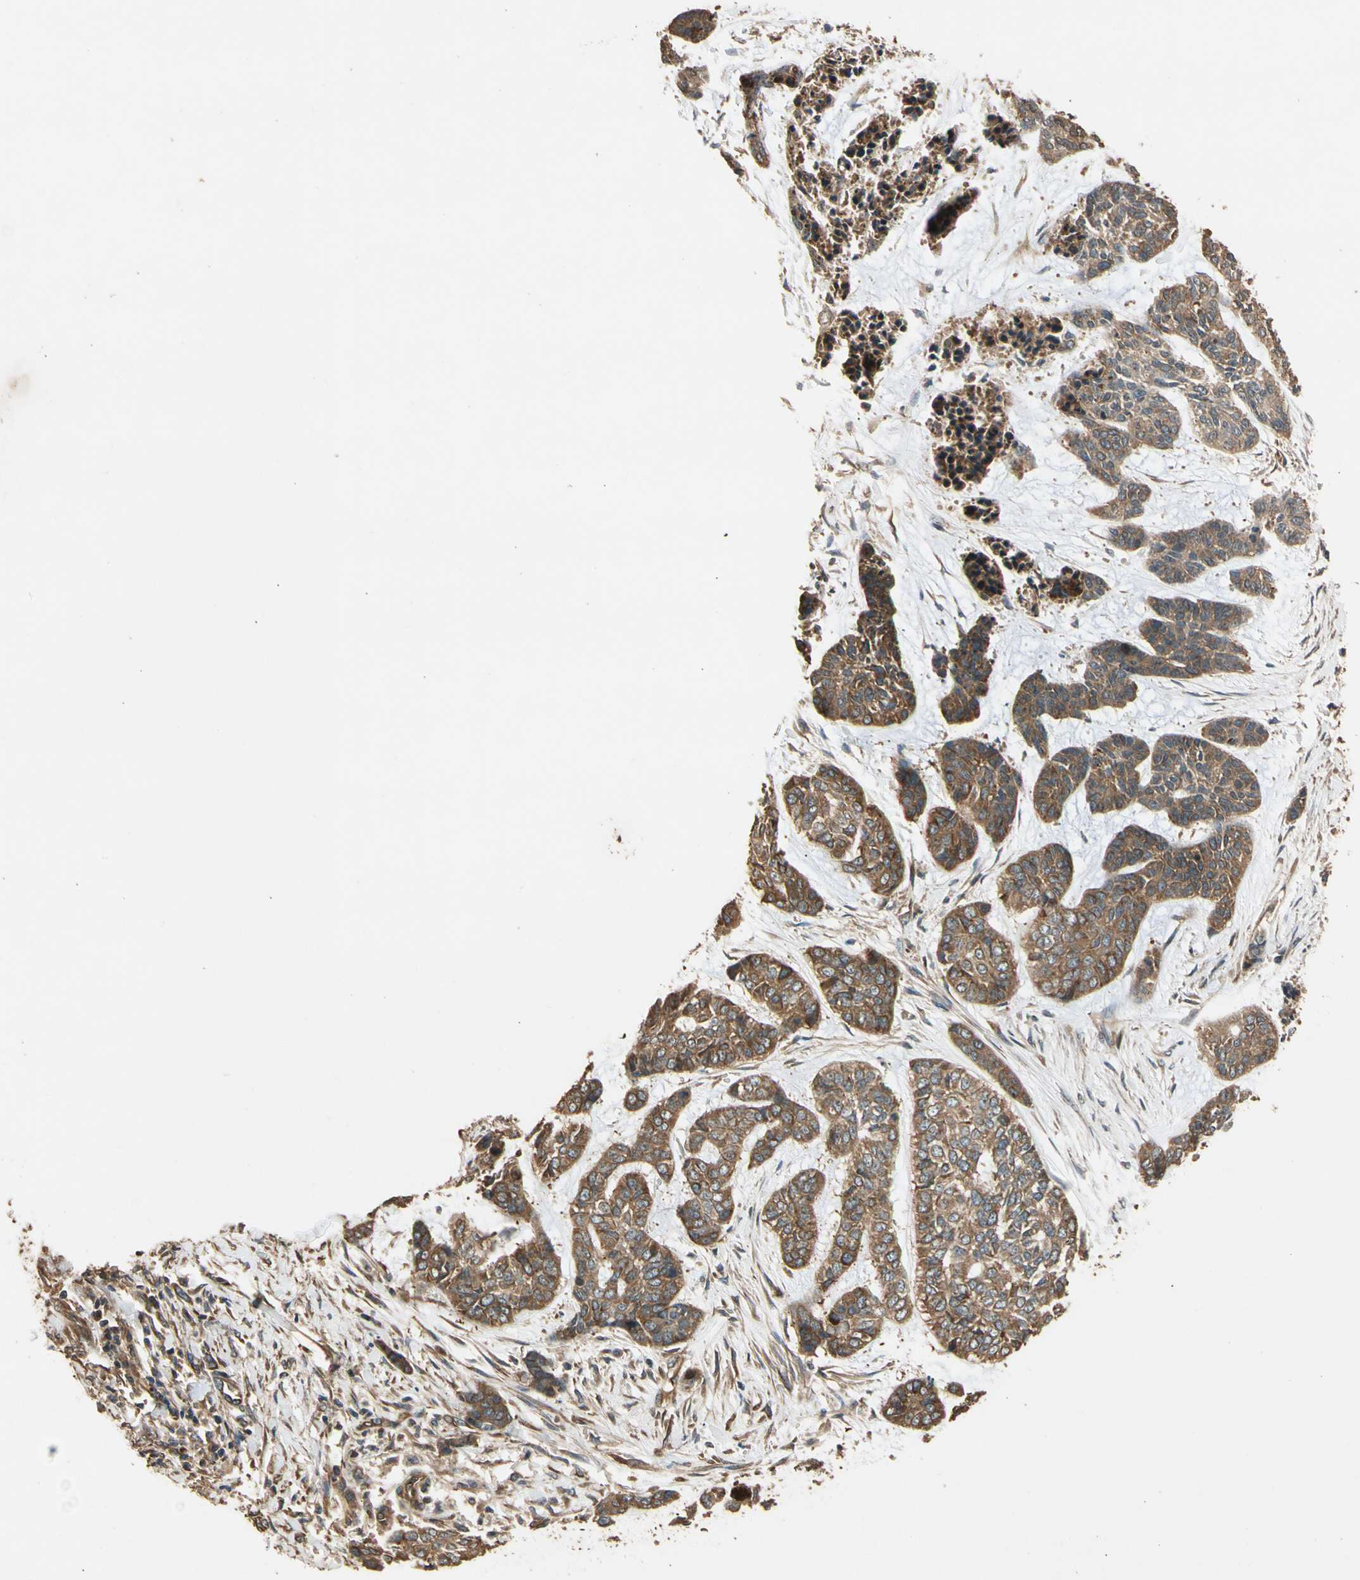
{"staining": {"intensity": "moderate", "quantity": ">75%", "location": "cytoplasmic/membranous"}, "tissue": "skin cancer", "cell_type": "Tumor cells", "image_type": "cancer", "snomed": [{"axis": "morphology", "description": "Basal cell carcinoma"}, {"axis": "topography", "description": "Skin"}], "caption": "Immunohistochemical staining of human skin cancer demonstrates moderate cytoplasmic/membranous protein expression in about >75% of tumor cells. Using DAB (3,3'-diaminobenzidine) (brown) and hematoxylin (blue) stains, captured at high magnification using brightfield microscopy.", "gene": "MGRN1", "patient": {"sex": "female", "age": 64}}